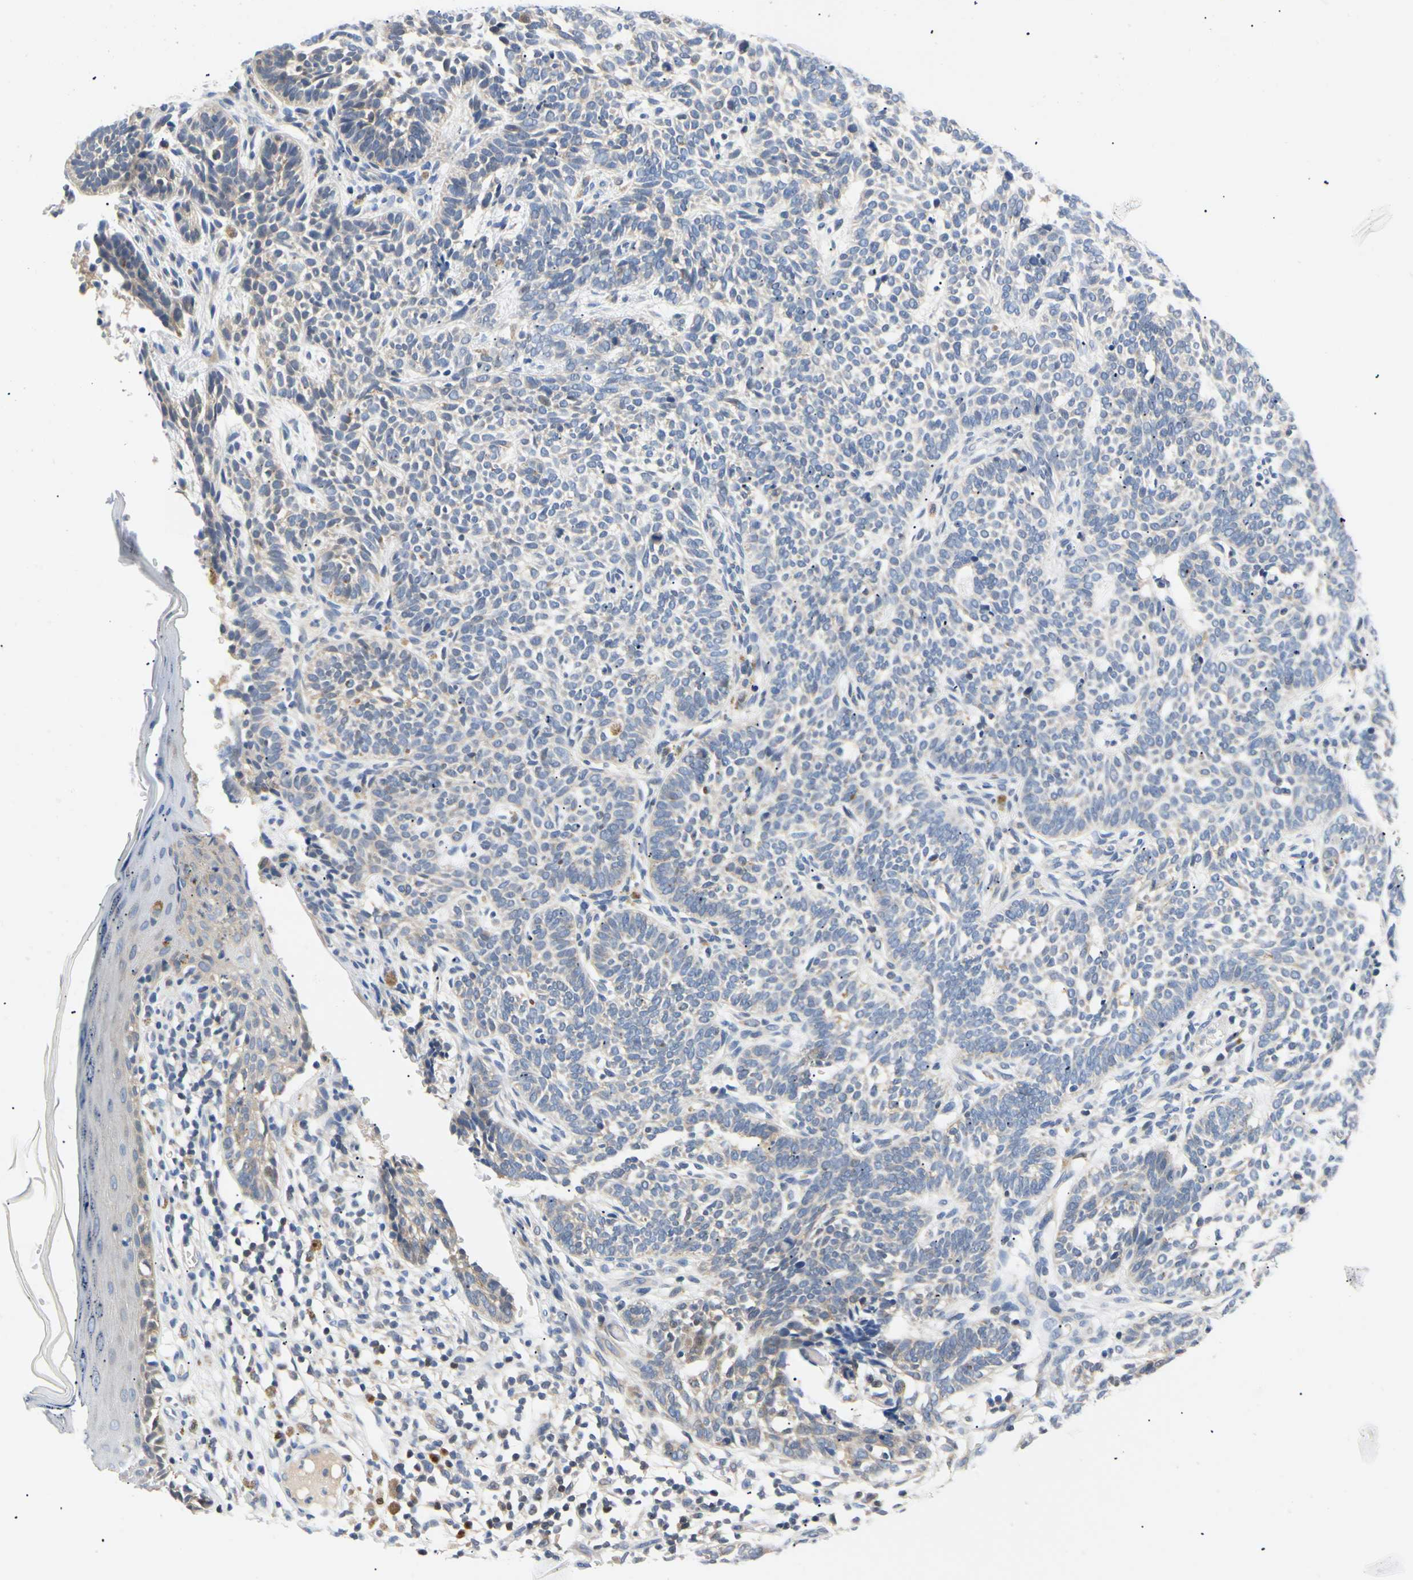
{"staining": {"intensity": "weak", "quantity": "<25%", "location": "cytoplasmic/membranous"}, "tissue": "skin cancer", "cell_type": "Tumor cells", "image_type": "cancer", "snomed": [{"axis": "morphology", "description": "Normal tissue, NOS"}, {"axis": "morphology", "description": "Basal cell carcinoma"}, {"axis": "topography", "description": "Skin"}], "caption": "An image of human basal cell carcinoma (skin) is negative for staining in tumor cells.", "gene": "SEC23B", "patient": {"sex": "male", "age": 87}}